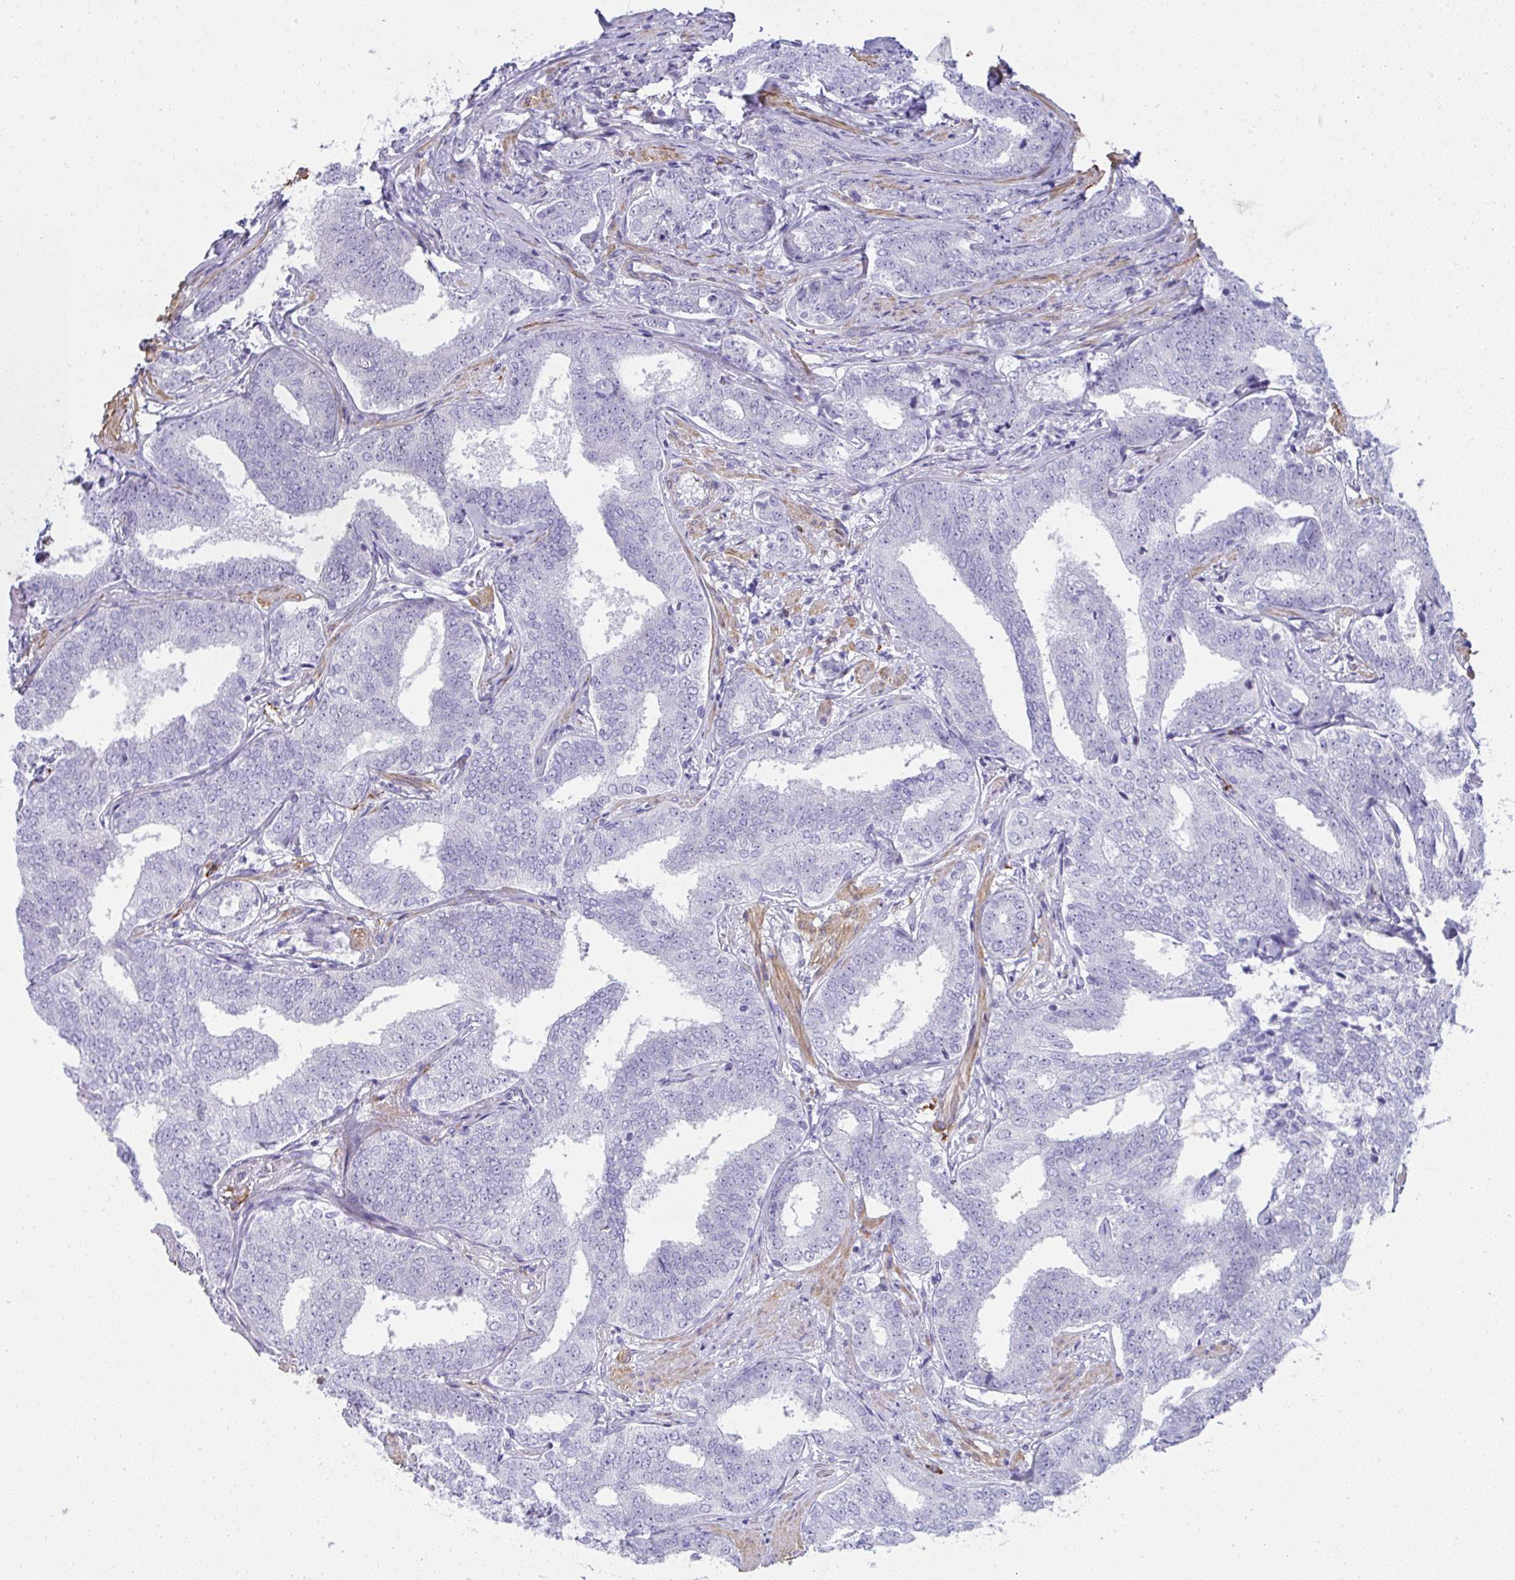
{"staining": {"intensity": "negative", "quantity": "none", "location": "none"}, "tissue": "prostate cancer", "cell_type": "Tumor cells", "image_type": "cancer", "snomed": [{"axis": "morphology", "description": "Adenocarcinoma, High grade"}, {"axis": "topography", "description": "Prostate"}], "caption": "Prostate cancer (high-grade adenocarcinoma) stained for a protein using immunohistochemistry shows no staining tumor cells.", "gene": "PUS7L", "patient": {"sex": "male", "age": 72}}